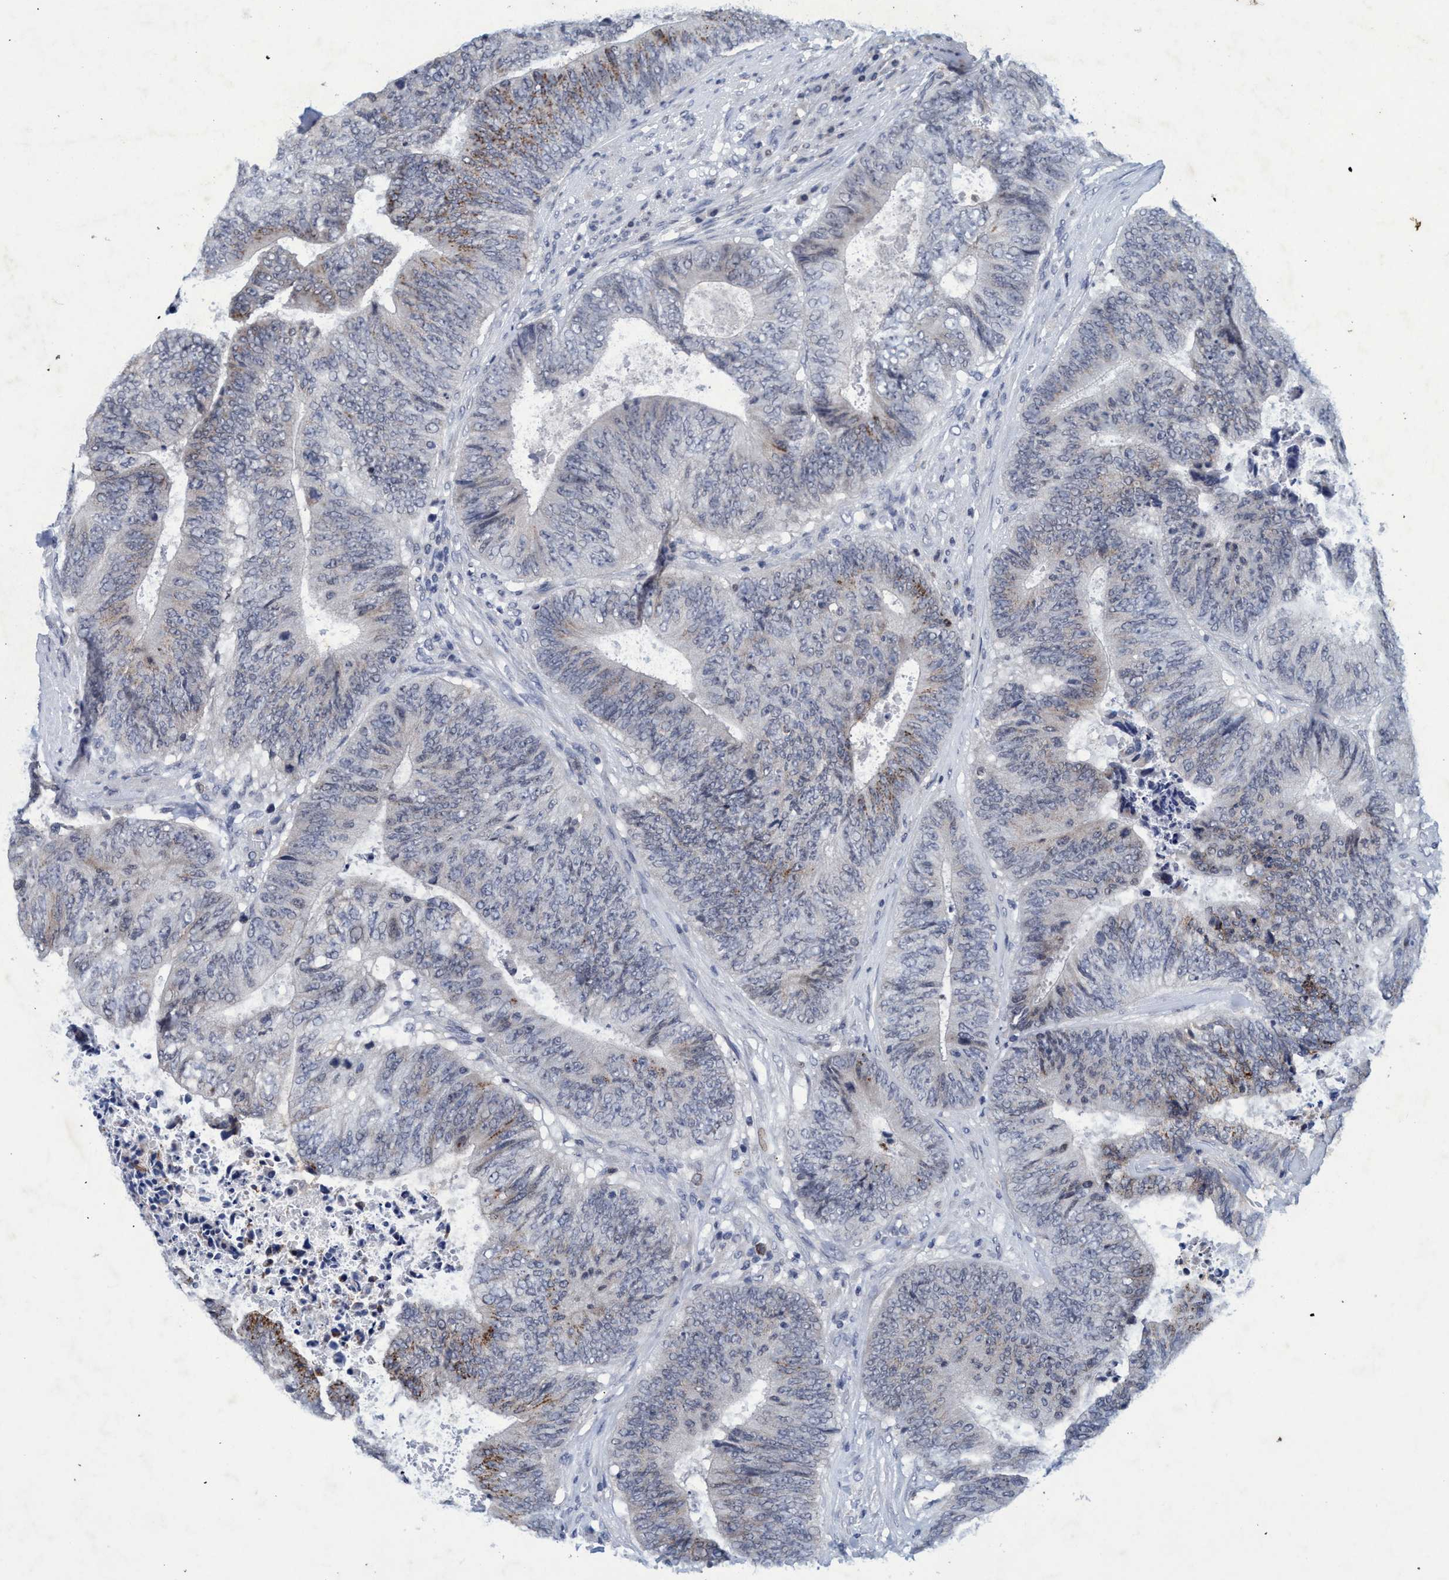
{"staining": {"intensity": "moderate", "quantity": "<25%", "location": "cytoplasmic/membranous"}, "tissue": "colorectal cancer", "cell_type": "Tumor cells", "image_type": "cancer", "snomed": [{"axis": "morphology", "description": "Adenocarcinoma, NOS"}, {"axis": "topography", "description": "Rectum"}], "caption": "This is an image of IHC staining of adenocarcinoma (colorectal), which shows moderate expression in the cytoplasmic/membranous of tumor cells.", "gene": "GRB14", "patient": {"sex": "male", "age": 72}}